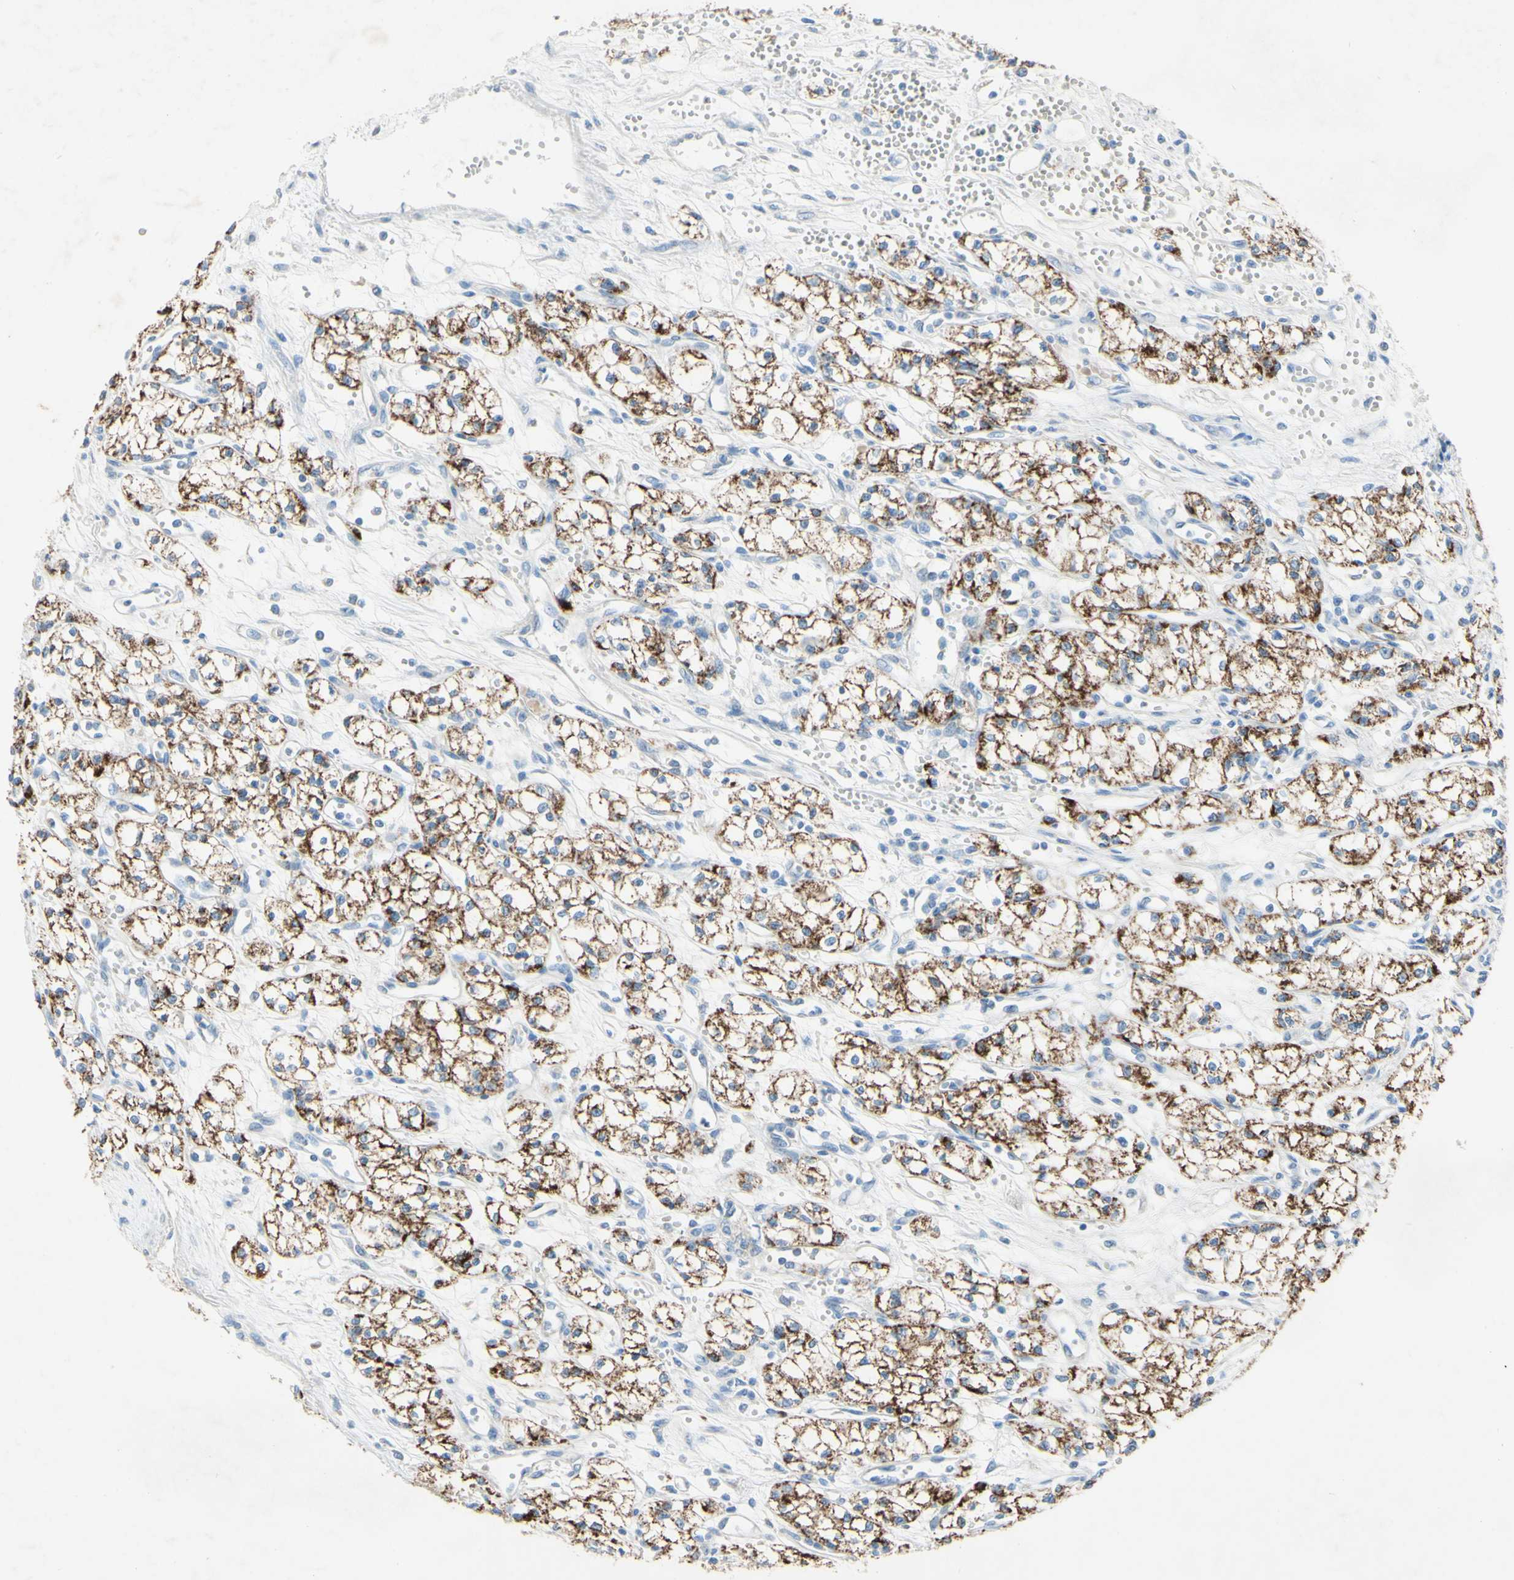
{"staining": {"intensity": "moderate", "quantity": ">75%", "location": "cytoplasmic/membranous"}, "tissue": "renal cancer", "cell_type": "Tumor cells", "image_type": "cancer", "snomed": [{"axis": "morphology", "description": "Normal tissue, NOS"}, {"axis": "morphology", "description": "Adenocarcinoma, NOS"}, {"axis": "topography", "description": "Kidney"}], "caption": "Immunohistochemistry micrograph of human renal adenocarcinoma stained for a protein (brown), which exhibits medium levels of moderate cytoplasmic/membranous positivity in about >75% of tumor cells.", "gene": "ACADL", "patient": {"sex": "male", "age": 59}}